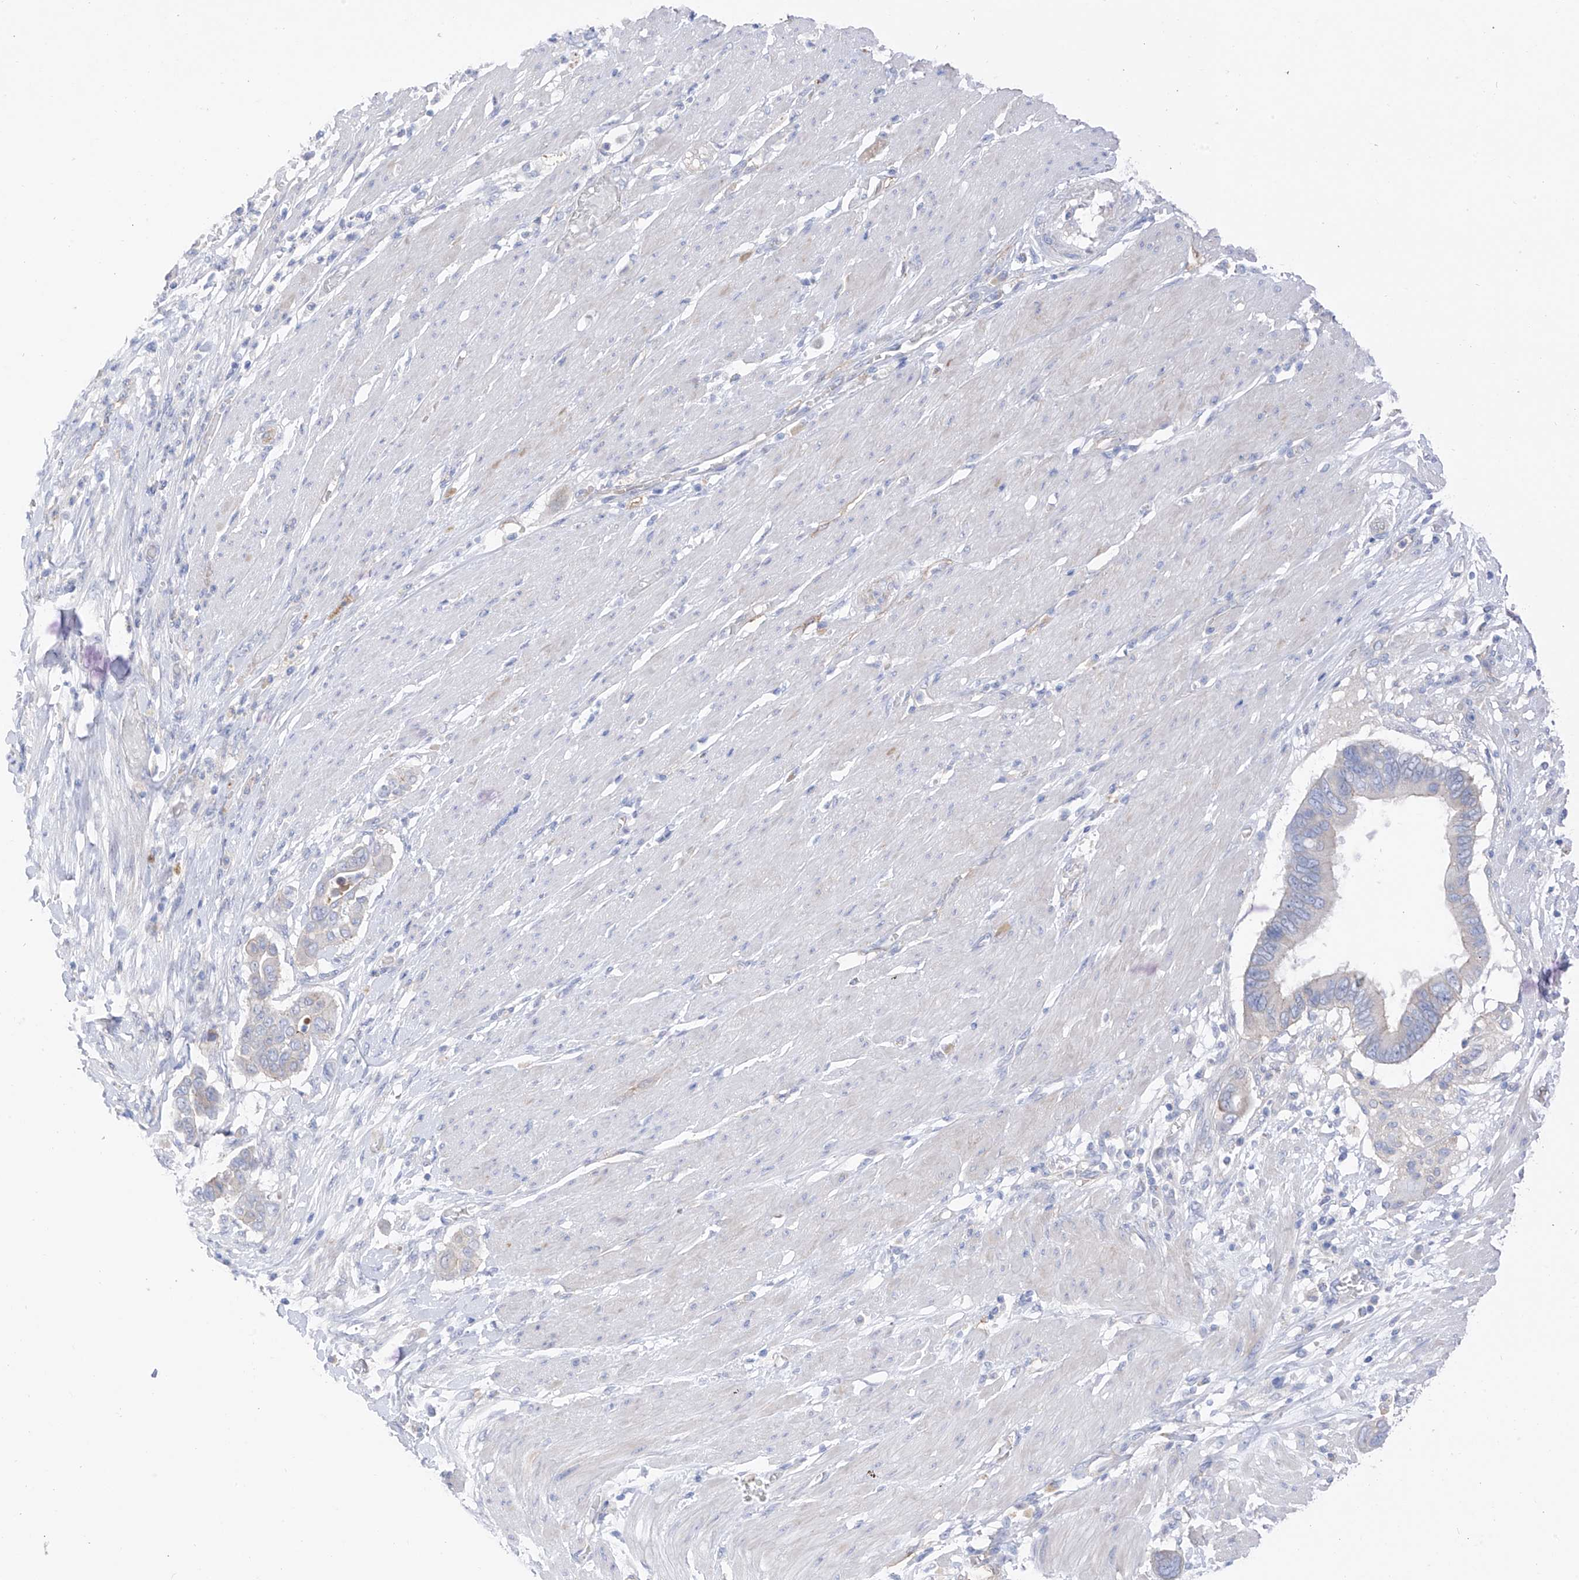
{"staining": {"intensity": "negative", "quantity": "none", "location": "none"}, "tissue": "pancreatic cancer", "cell_type": "Tumor cells", "image_type": "cancer", "snomed": [{"axis": "morphology", "description": "Adenocarcinoma, NOS"}, {"axis": "topography", "description": "Pancreas"}], "caption": "The histopathology image exhibits no staining of tumor cells in pancreatic adenocarcinoma. (Stains: DAB (3,3'-diaminobenzidine) IHC with hematoxylin counter stain, Microscopy: brightfield microscopy at high magnification).", "gene": "ITGA9", "patient": {"sex": "male", "age": 68}}